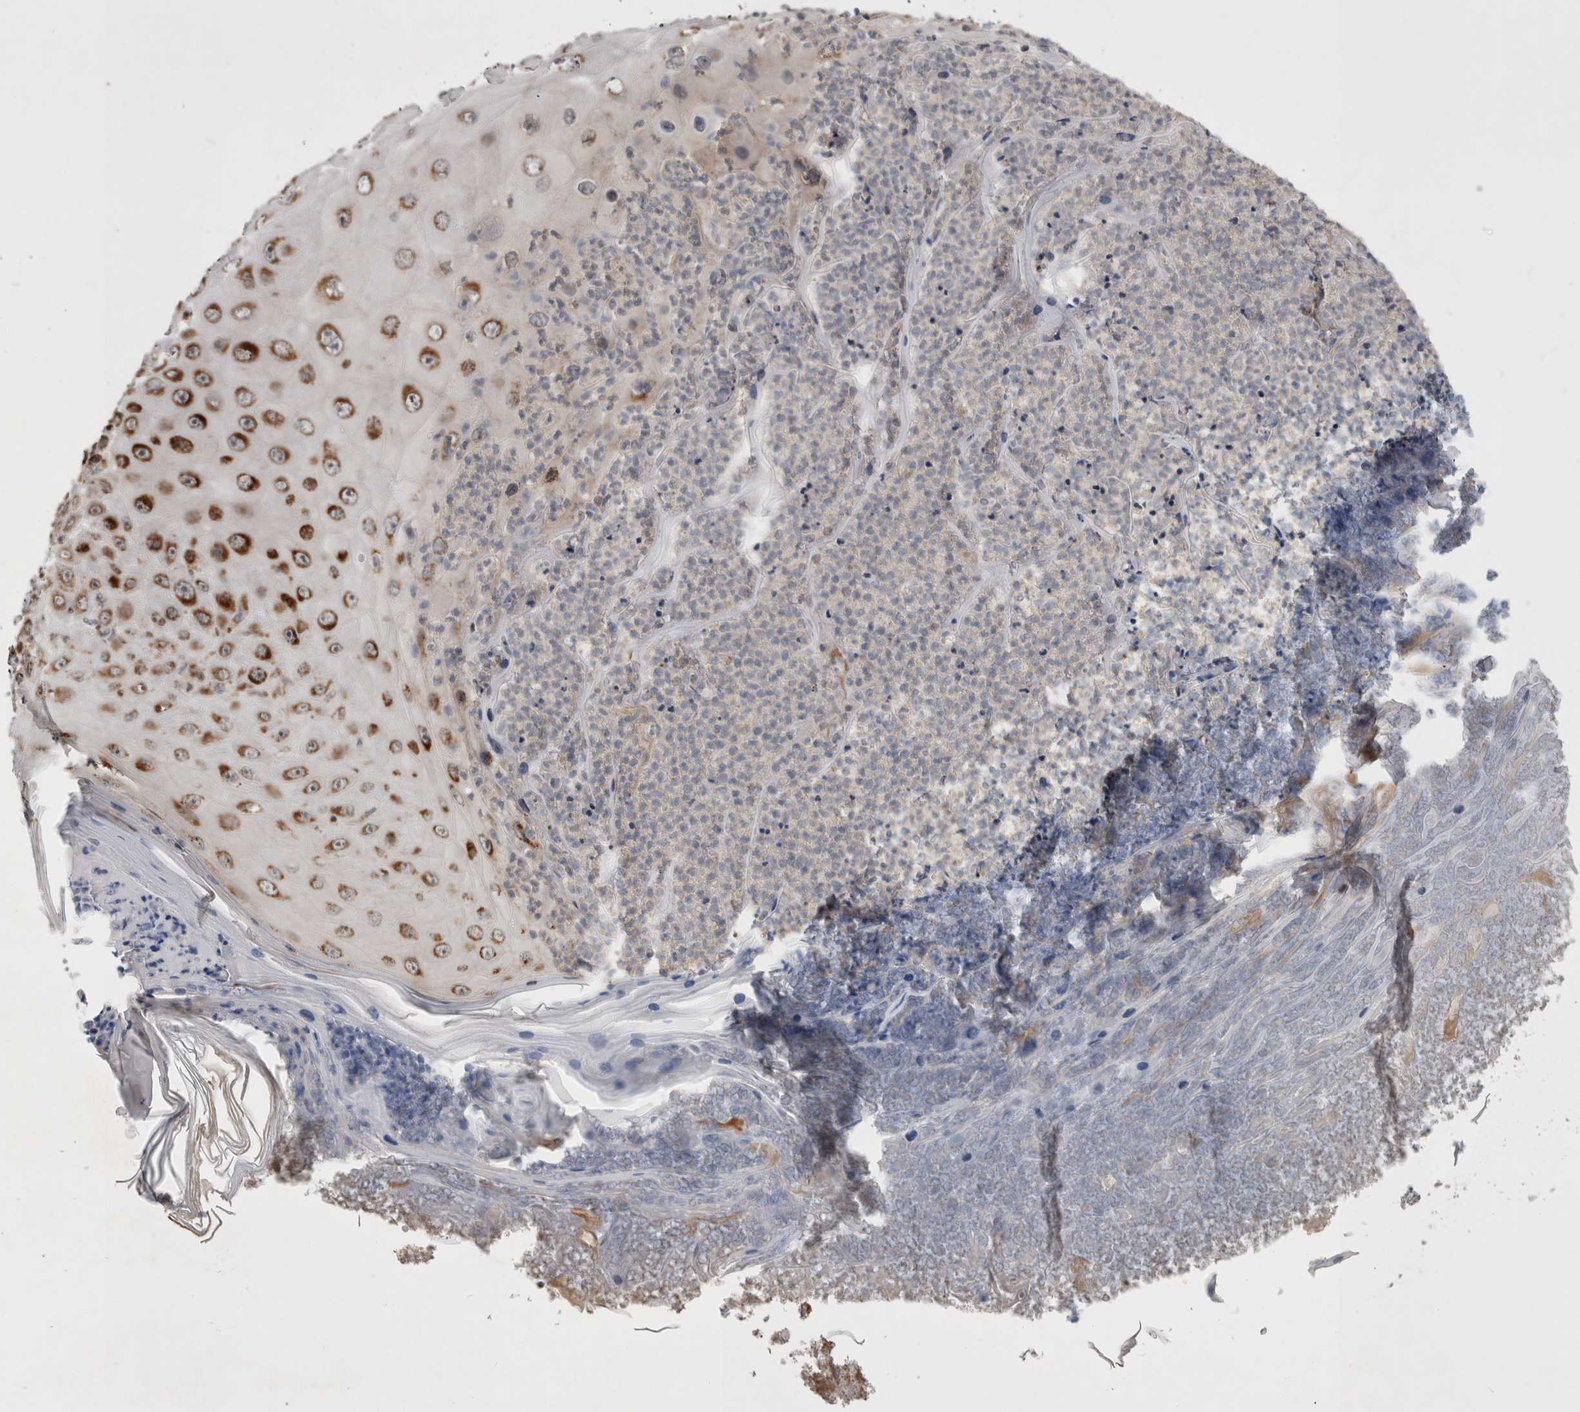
{"staining": {"intensity": "strong", "quantity": ">75%", "location": "cytoplasmic/membranous"}, "tissue": "skin cancer", "cell_type": "Tumor cells", "image_type": "cancer", "snomed": [{"axis": "morphology", "description": "Squamous cell carcinoma, NOS"}, {"axis": "topography", "description": "Skin"}], "caption": "A photomicrograph showing strong cytoplasmic/membranous positivity in about >75% of tumor cells in squamous cell carcinoma (skin), as visualized by brown immunohistochemical staining.", "gene": "MRPL37", "patient": {"sex": "female", "age": 88}}